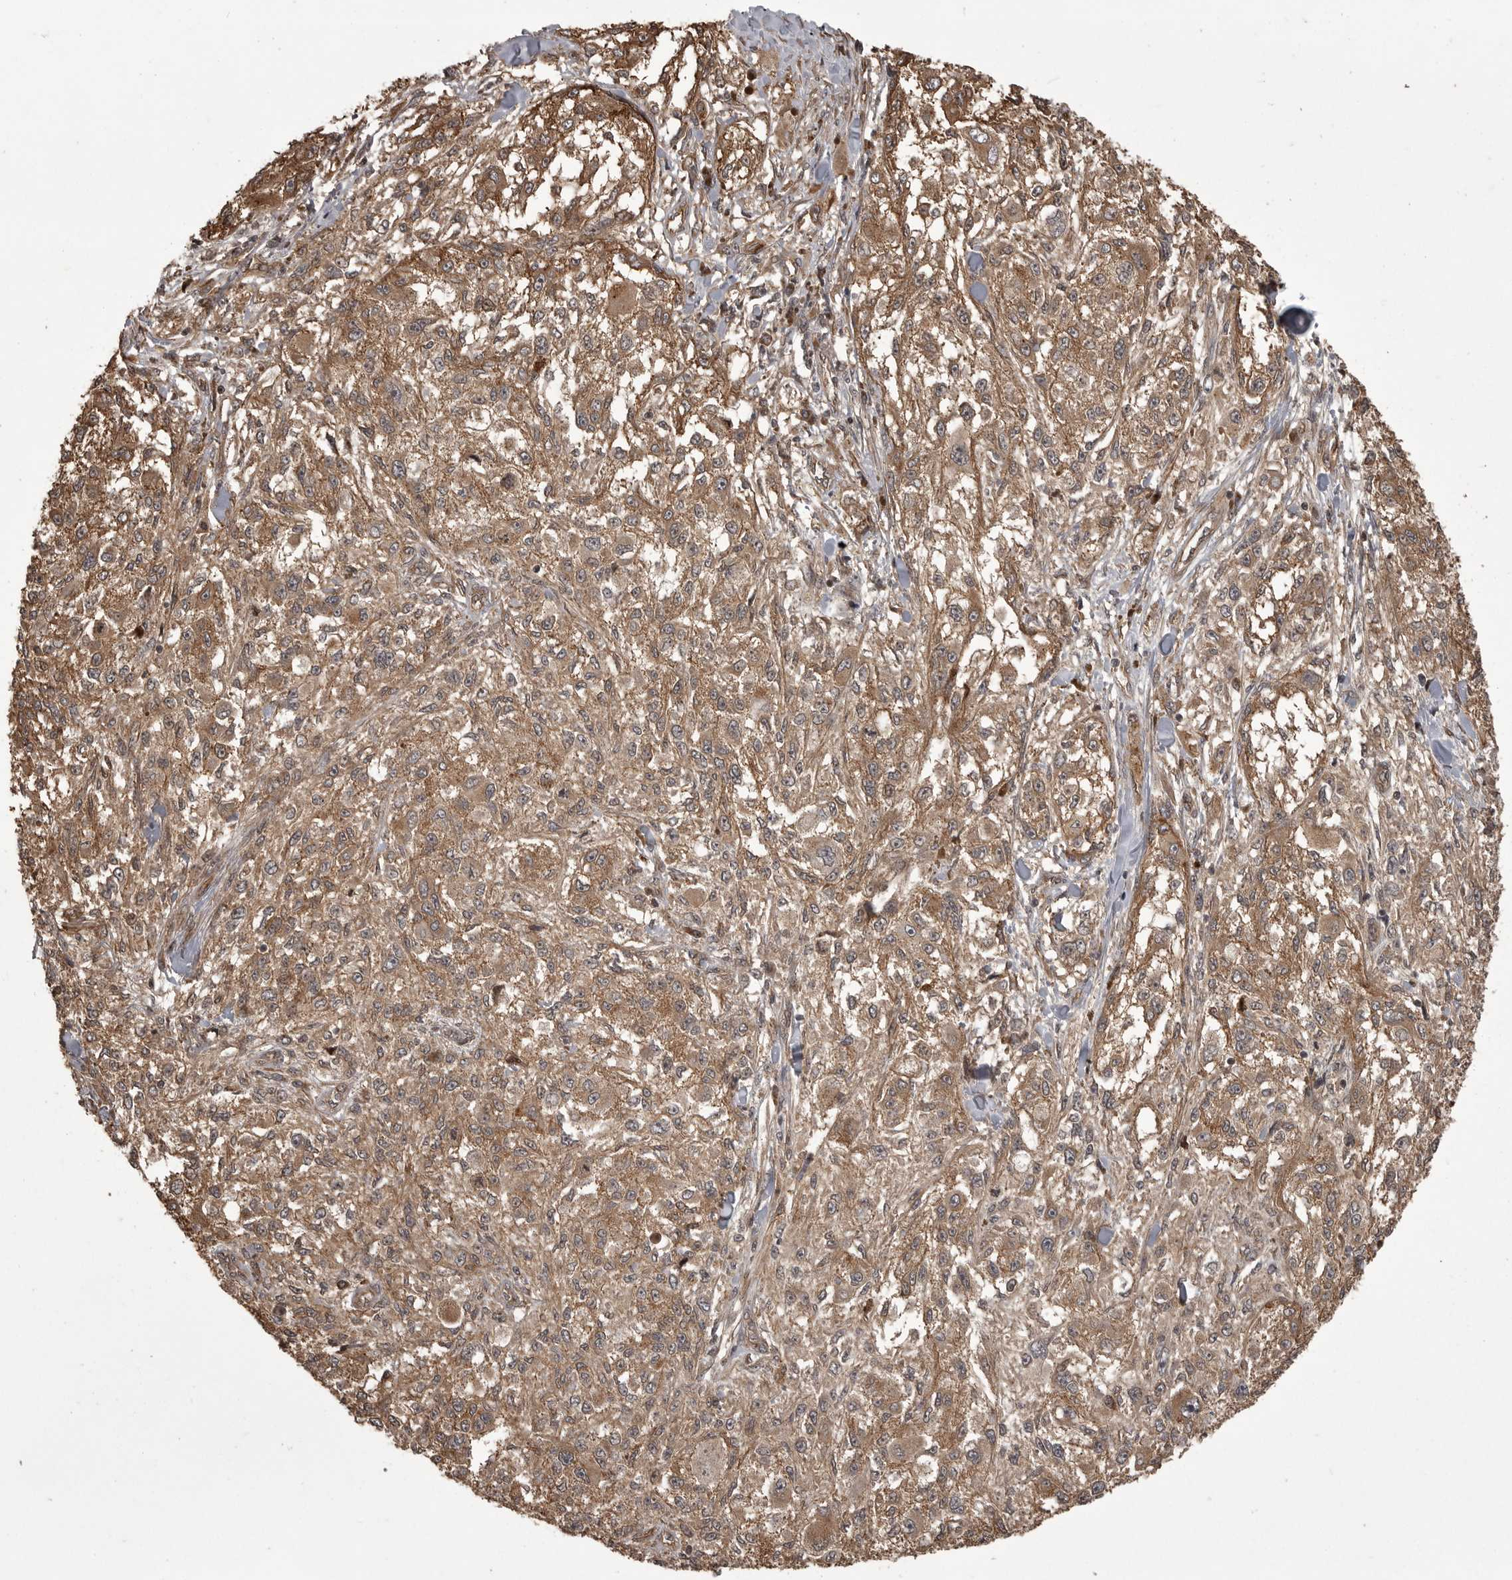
{"staining": {"intensity": "moderate", "quantity": ">75%", "location": "cytoplasmic/membranous"}, "tissue": "melanoma", "cell_type": "Tumor cells", "image_type": "cancer", "snomed": [{"axis": "morphology", "description": "Necrosis, NOS"}, {"axis": "morphology", "description": "Malignant melanoma, NOS"}, {"axis": "topography", "description": "Skin"}], "caption": "A brown stain labels moderate cytoplasmic/membranous staining of a protein in malignant melanoma tumor cells.", "gene": "DNAJC8", "patient": {"sex": "female", "age": 87}}